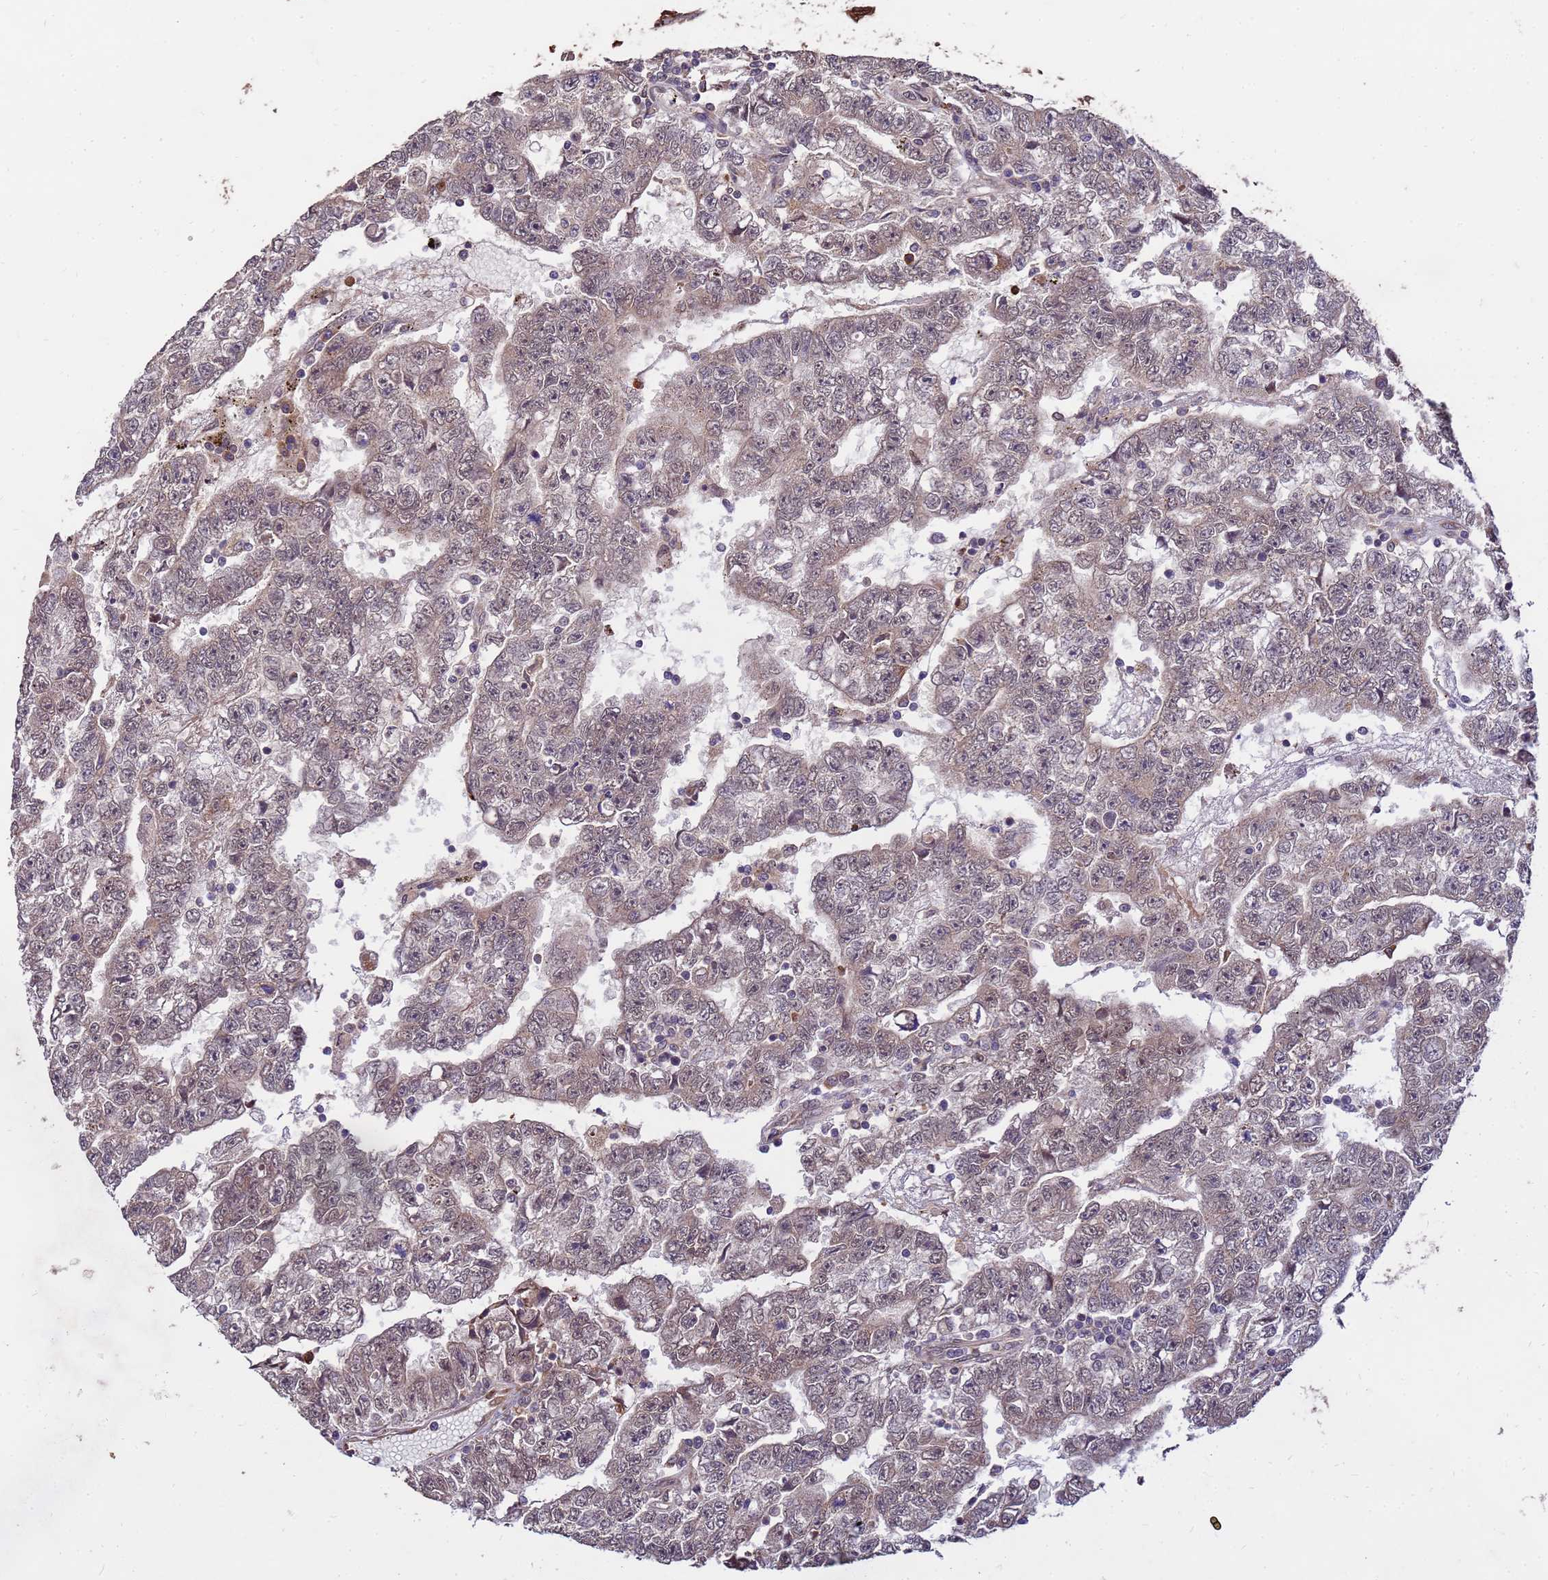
{"staining": {"intensity": "moderate", "quantity": "25%-75%", "location": "cytoplasmic/membranous,nuclear"}, "tissue": "testis cancer", "cell_type": "Tumor cells", "image_type": "cancer", "snomed": [{"axis": "morphology", "description": "Carcinoma, Embryonal, NOS"}, {"axis": "topography", "description": "Testis"}], "caption": "This micrograph displays testis embryonal carcinoma stained with IHC to label a protein in brown. The cytoplasmic/membranous and nuclear of tumor cells show moderate positivity for the protein. Nuclei are counter-stained blue.", "gene": "ZNF619", "patient": {"sex": "male", "age": 25}}